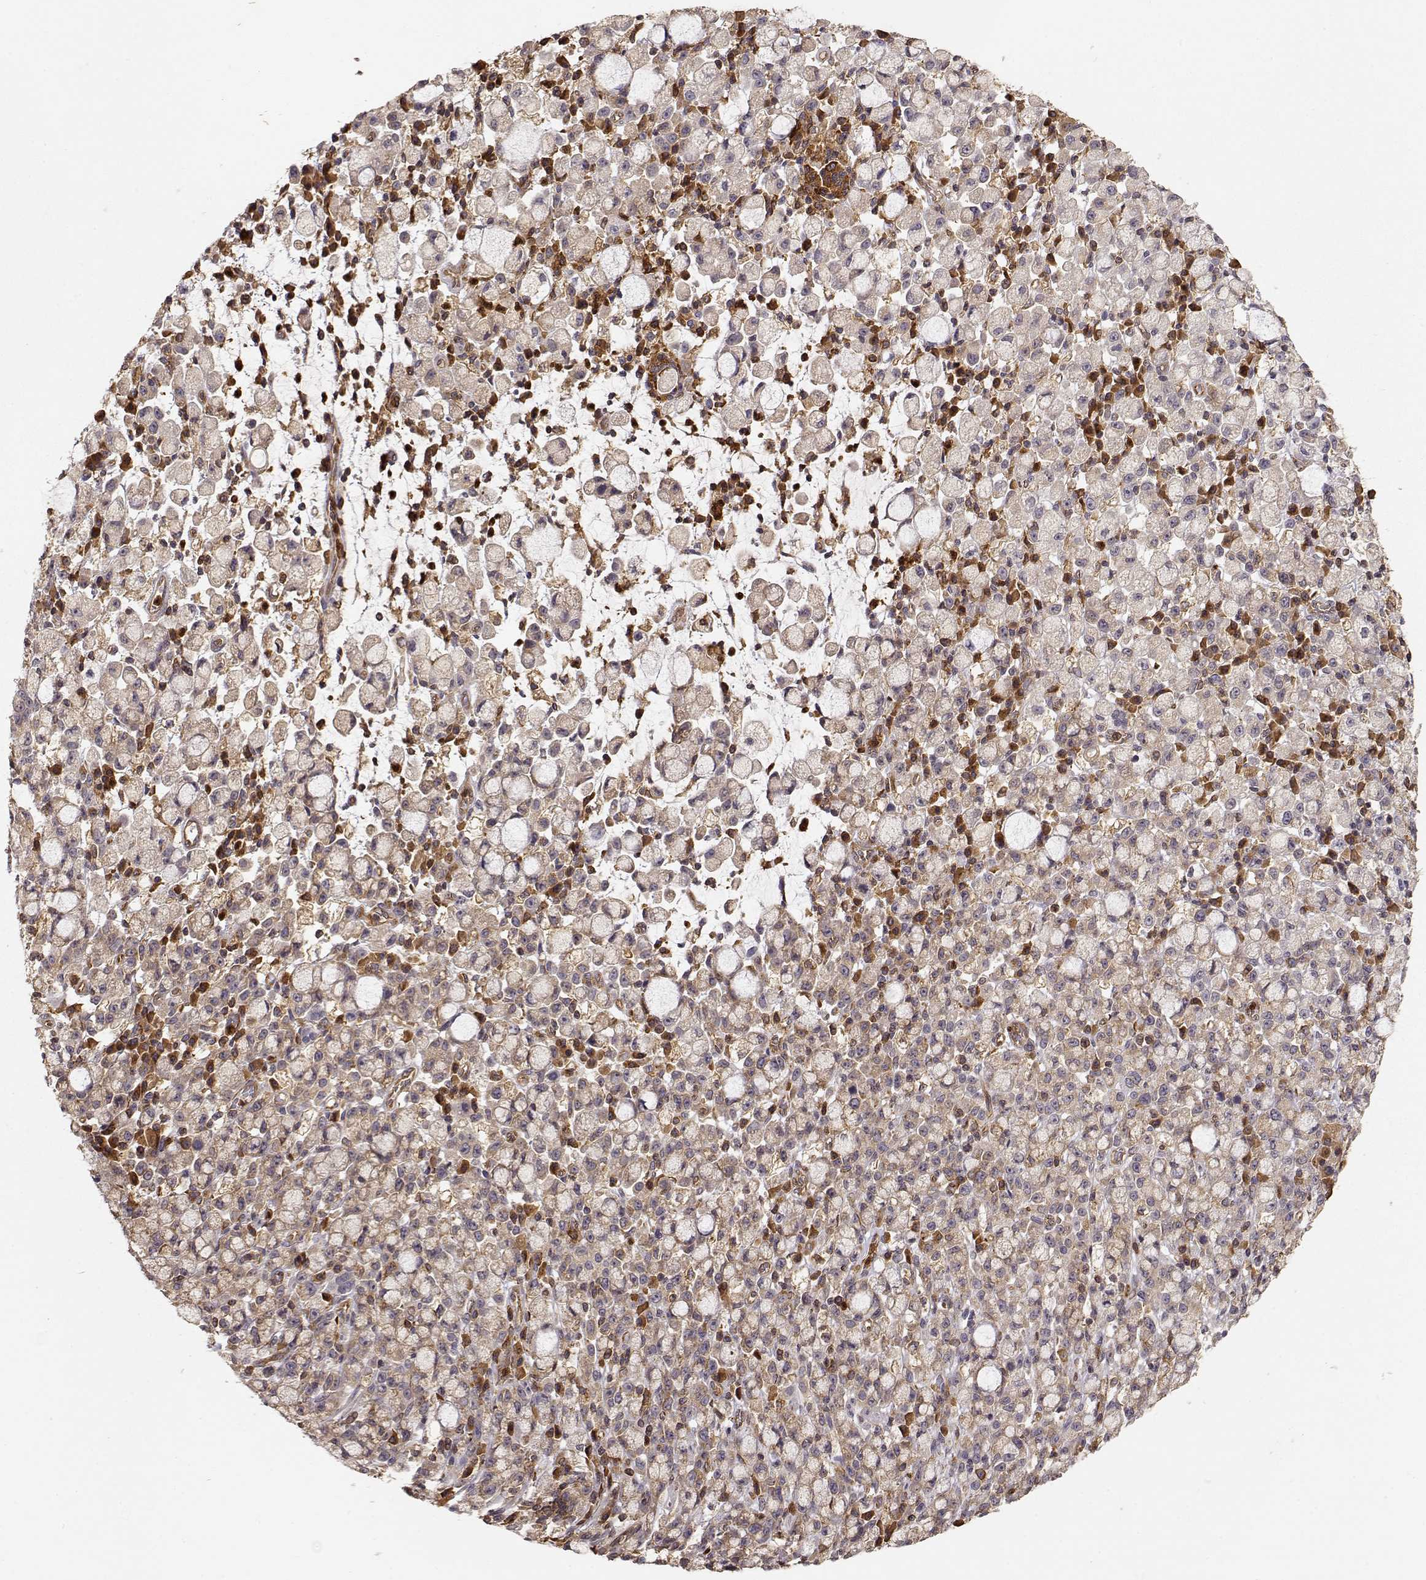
{"staining": {"intensity": "weak", "quantity": ">75%", "location": "cytoplasmic/membranous"}, "tissue": "stomach cancer", "cell_type": "Tumor cells", "image_type": "cancer", "snomed": [{"axis": "morphology", "description": "Adenocarcinoma, NOS"}, {"axis": "topography", "description": "Stomach"}], "caption": "Stomach adenocarcinoma tissue displays weak cytoplasmic/membranous expression in approximately >75% of tumor cells", "gene": "ARHGEF2", "patient": {"sex": "male", "age": 58}}